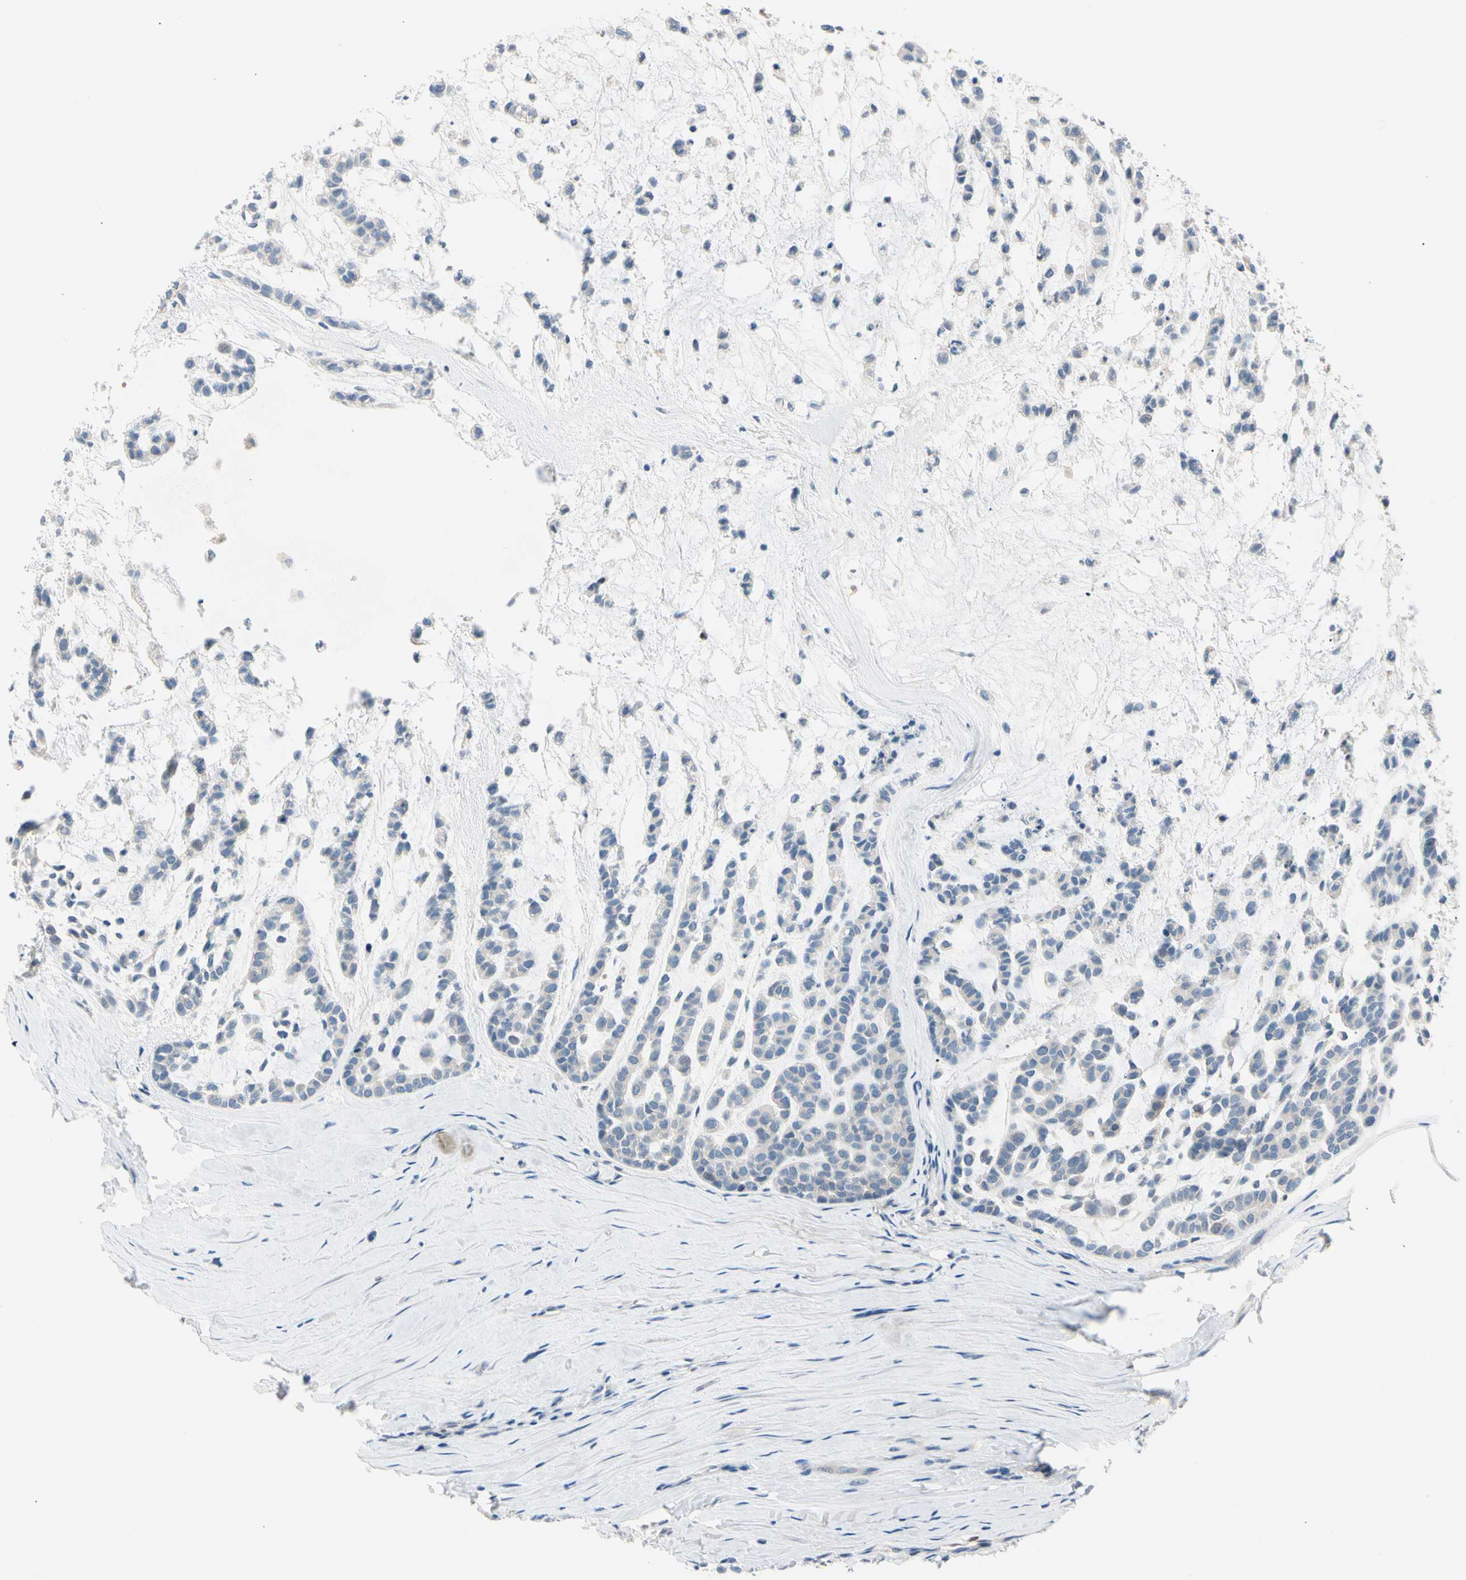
{"staining": {"intensity": "negative", "quantity": "none", "location": "none"}, "tissue": "head and neck cancer", "cell_type": "Tumor cells", "image_type": "cancer", "snomed": [{"axis": "morphology", "description": "Adenocarcinoma, NOS"}, {"axis": "morphology", "description": "Adenoma, NOS"}, {"axis": "topography", "description": "Head-Neck"}], "caption": "Human adenoma (head and neck) stained for a protein using IHC demonstrates no staining in tumor cells.", "gene": "TRAF5", "patient": {"sex": "female", "age": 55}}